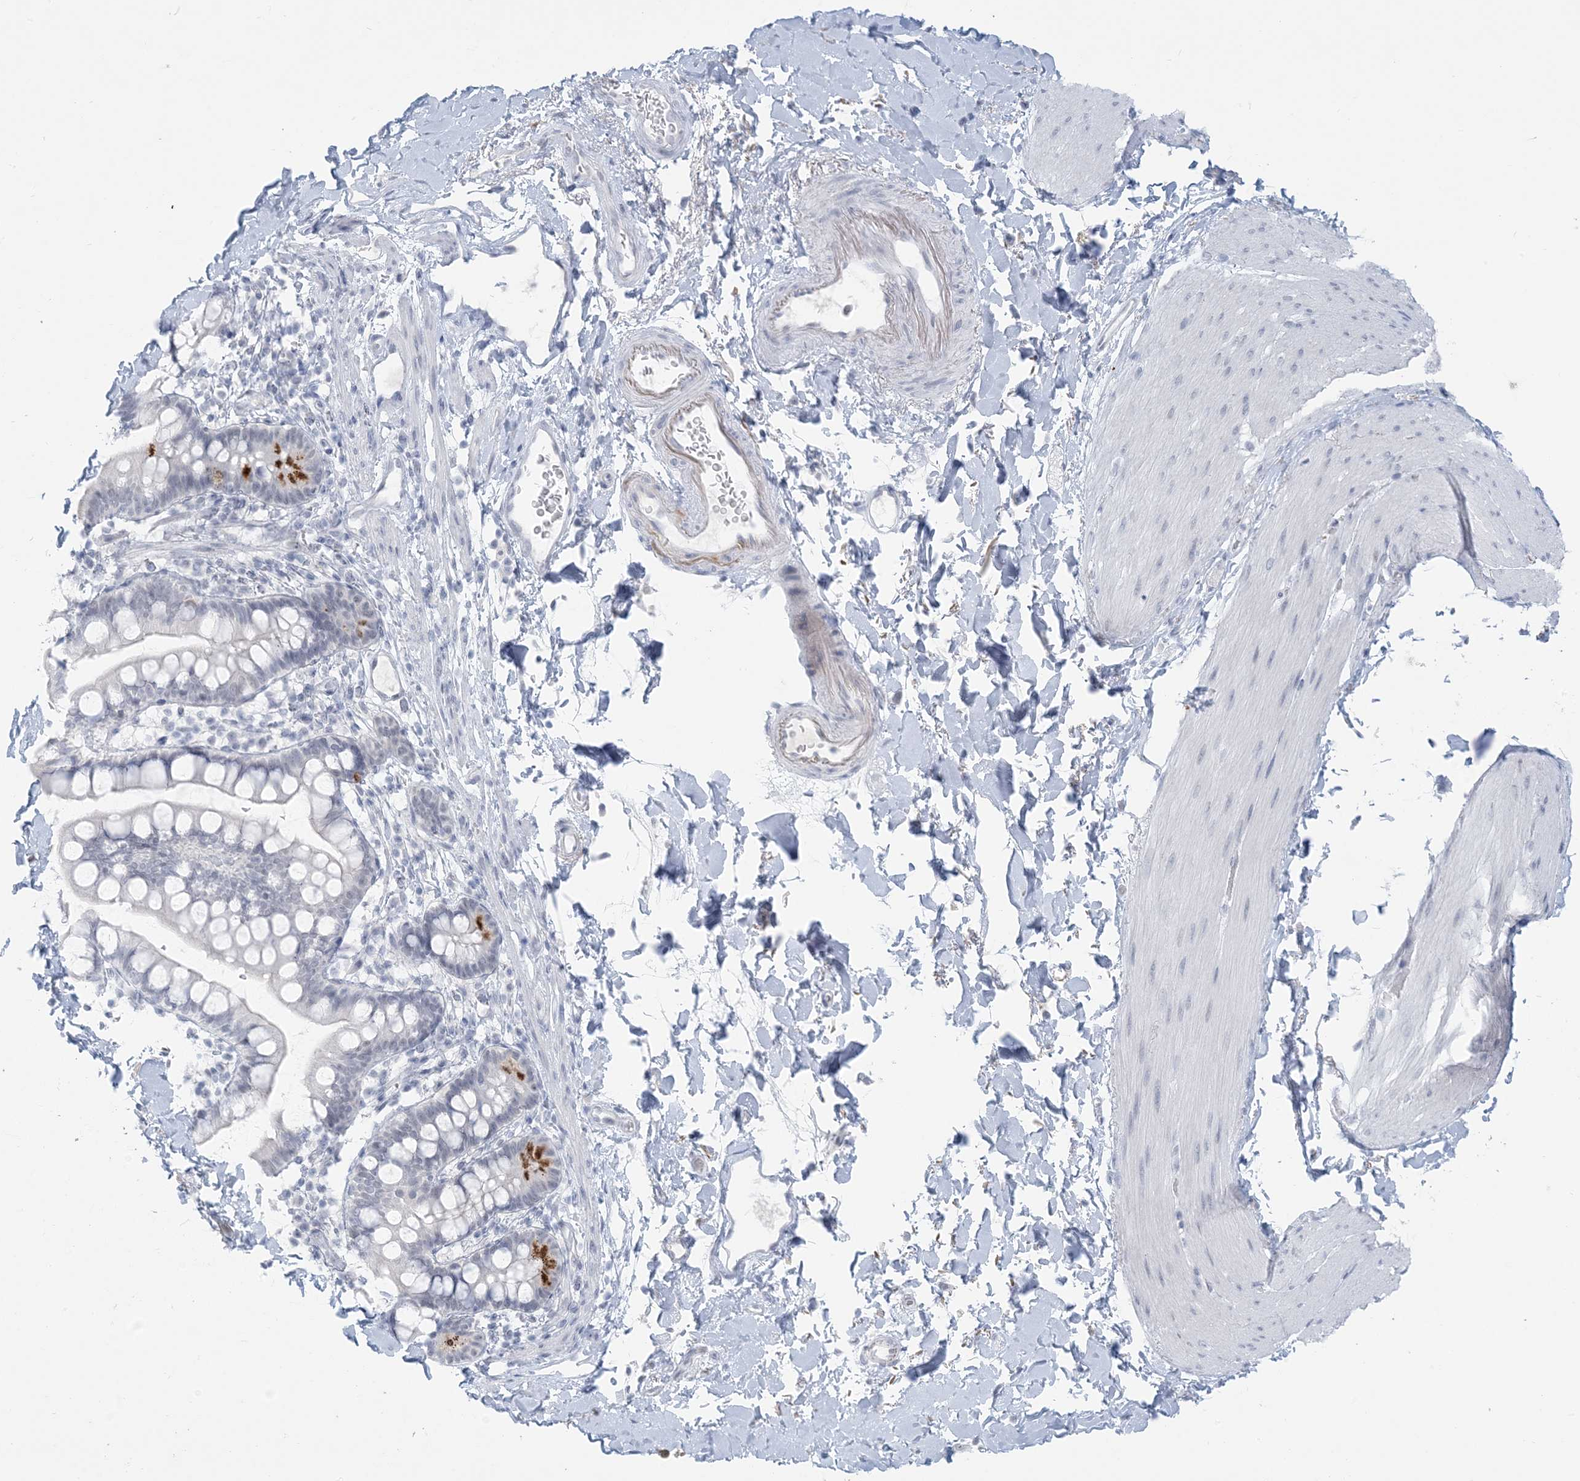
{"staining": {"intensity": "negative", "quantity": "none", "location": "none"}, "tissue": "smooth muscle", "cell_type": "Smooth muscle cells", "image_type": "normal", "snomed": [{"axis": "morphology", "description": "Normal tissue, NOS"}, {"axis": "topography", "description": "Smooth muscle"}, {"axis": "topography", "description": "Small intestine"}], "caption": "The photomicrograph shows no significant staining in smooth muscle cells of smooth muscle.", "gene": "SCML1", "patient": {"sex": "female", "age": 84}}